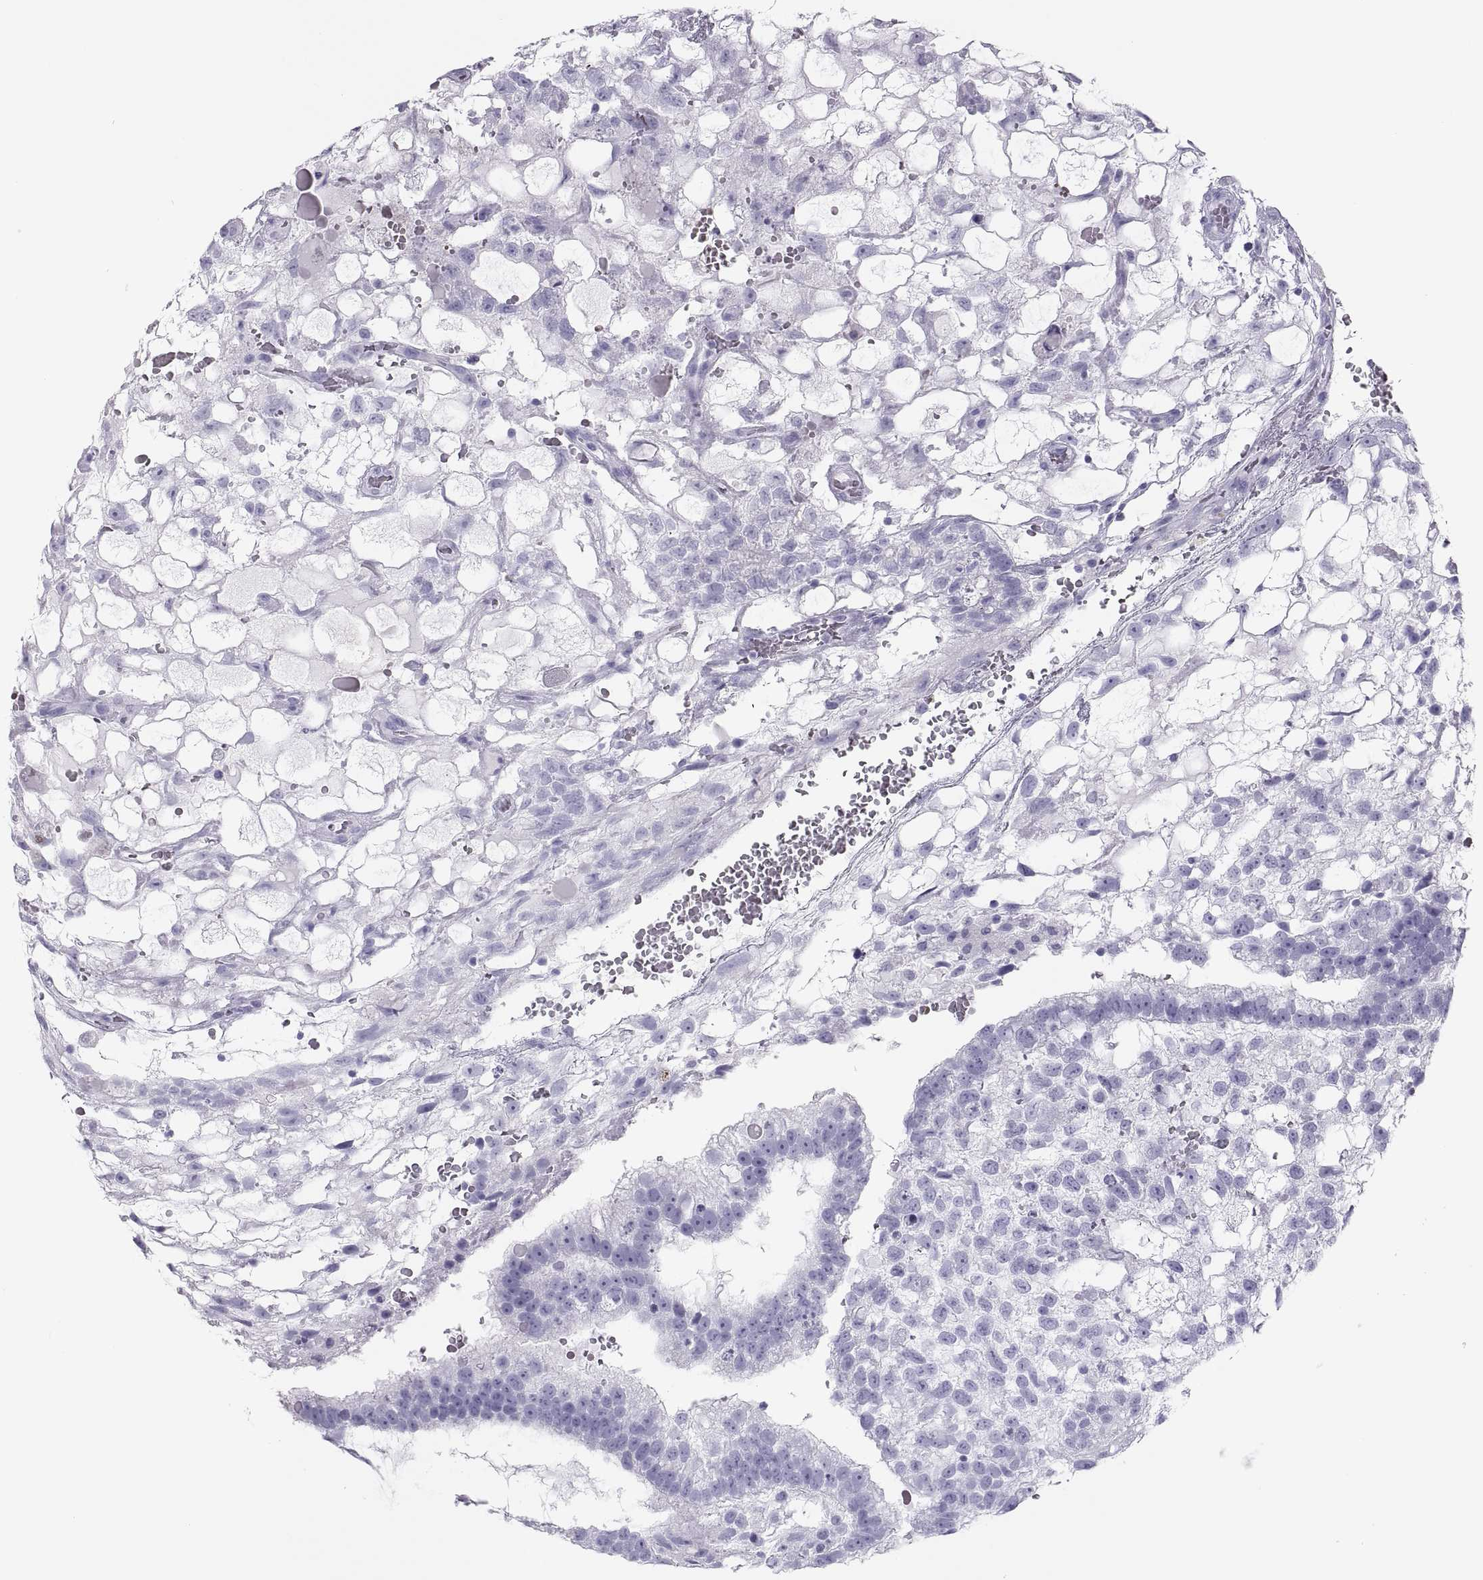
{"staining": {"intensity": "negative", "quantity": "none", "location": "none"}, "tissue": "testis cancer", "cell_type": "Tumor cells", "image_type": "cancer", "snomed": [{"axis": "morphology", "description": "Normal tissue, NOS"}, {"axis": "morphology", "description": "Carcinoma, Embryonal, NOS"}, {"axis": "topography", "description": "Testis"}, {"axis": "topography", "description": "Epididymis"}], "caption": "This is an IHC histopathology image of embryonal carcinoma (testis). There is no positivity in tumor cells.", "gene": "SEMG1", "patient": {"sex": "male", "age": 32}}